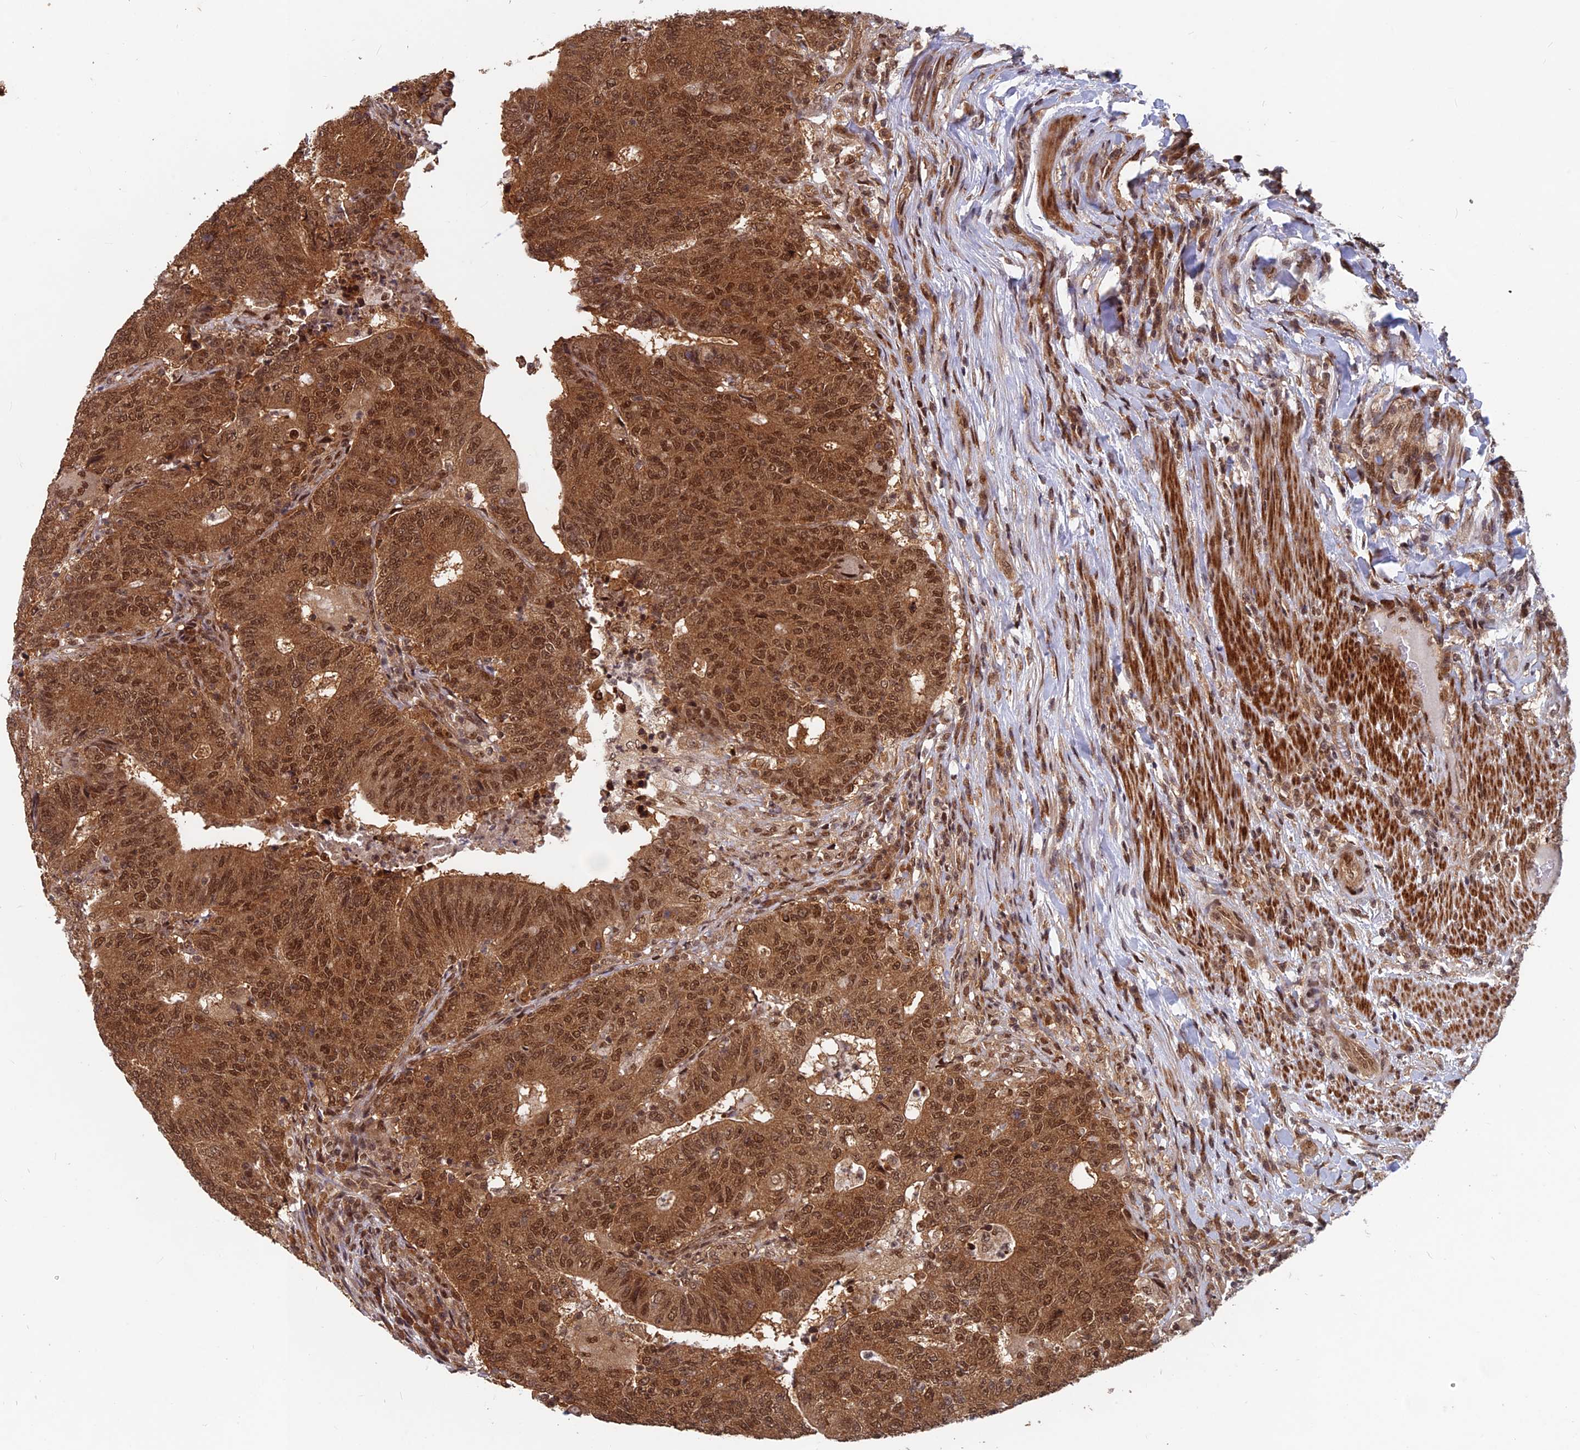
{"staining": {"intensity": "moderate", "quantity": ">75%", "location": "cytoplasmic/membranous,nuclear"}, "tissue": "colorectal cancer", "cell_type": "Tumor cells", "image_type": "cancer", "snomed": [{"axis": "morphology", "description": "Adenocarcinoma, NOS"}, {"axis": "topography", "description": "Colon"}], "caption": "Immunohistochemistry (IHC) staining of colorectal adenocarcinoma, which reveals medium levels of moderate cytoplasmic/membranous and nuclear staining in about >75% of tumor cells indicating moderate cytoplasmic/membranous and nuclear protein staining. The staining was performed using DAB (3,3'-diaminobenzidine) (brown) for protein detection and nuclei were counterstained in hematoxylin (blue).", "gene": "FAM53C", "patient": {"sex": "female", "age": 75}}